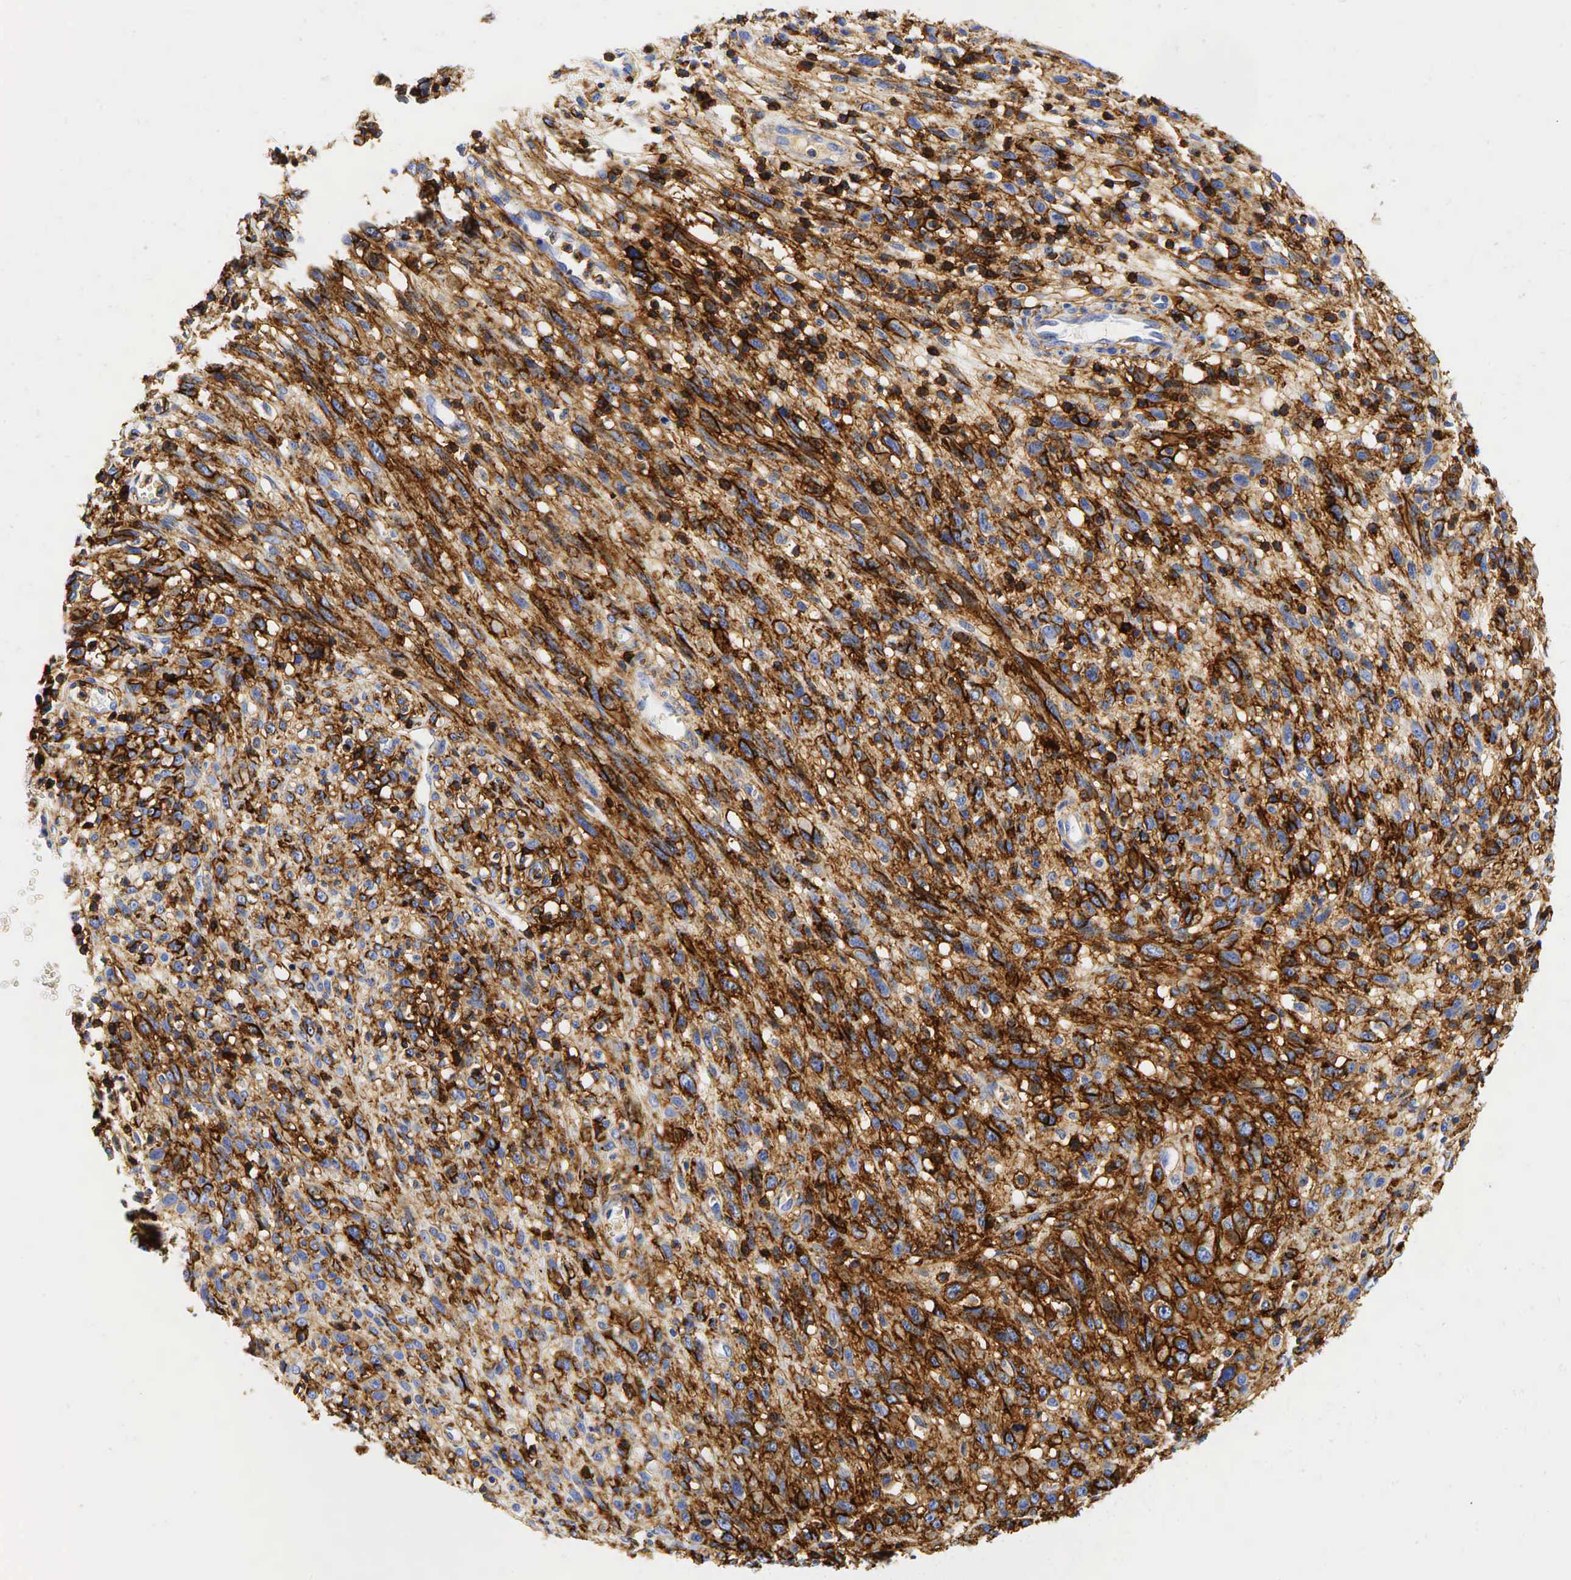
{"staining": {"intensity": "moderate", "quantity": ">75%", "location": "cytoplasmic/membranous"}, "tissue": "melanoma", "cell_type": "Tumor cells", "image_type": "cancer", "snomed": [{"axis": "morphology", "description": "Malignant melanoma, NOS"}, {"axis": "topography", "description": "Skin"}], "caption": "Malignant melanoma stained for a protein shows moderate cytoplasmic/membranous positivity in tumor cells.", "gene": "CD44", "patient": {"sex": "male", "age": 51}}